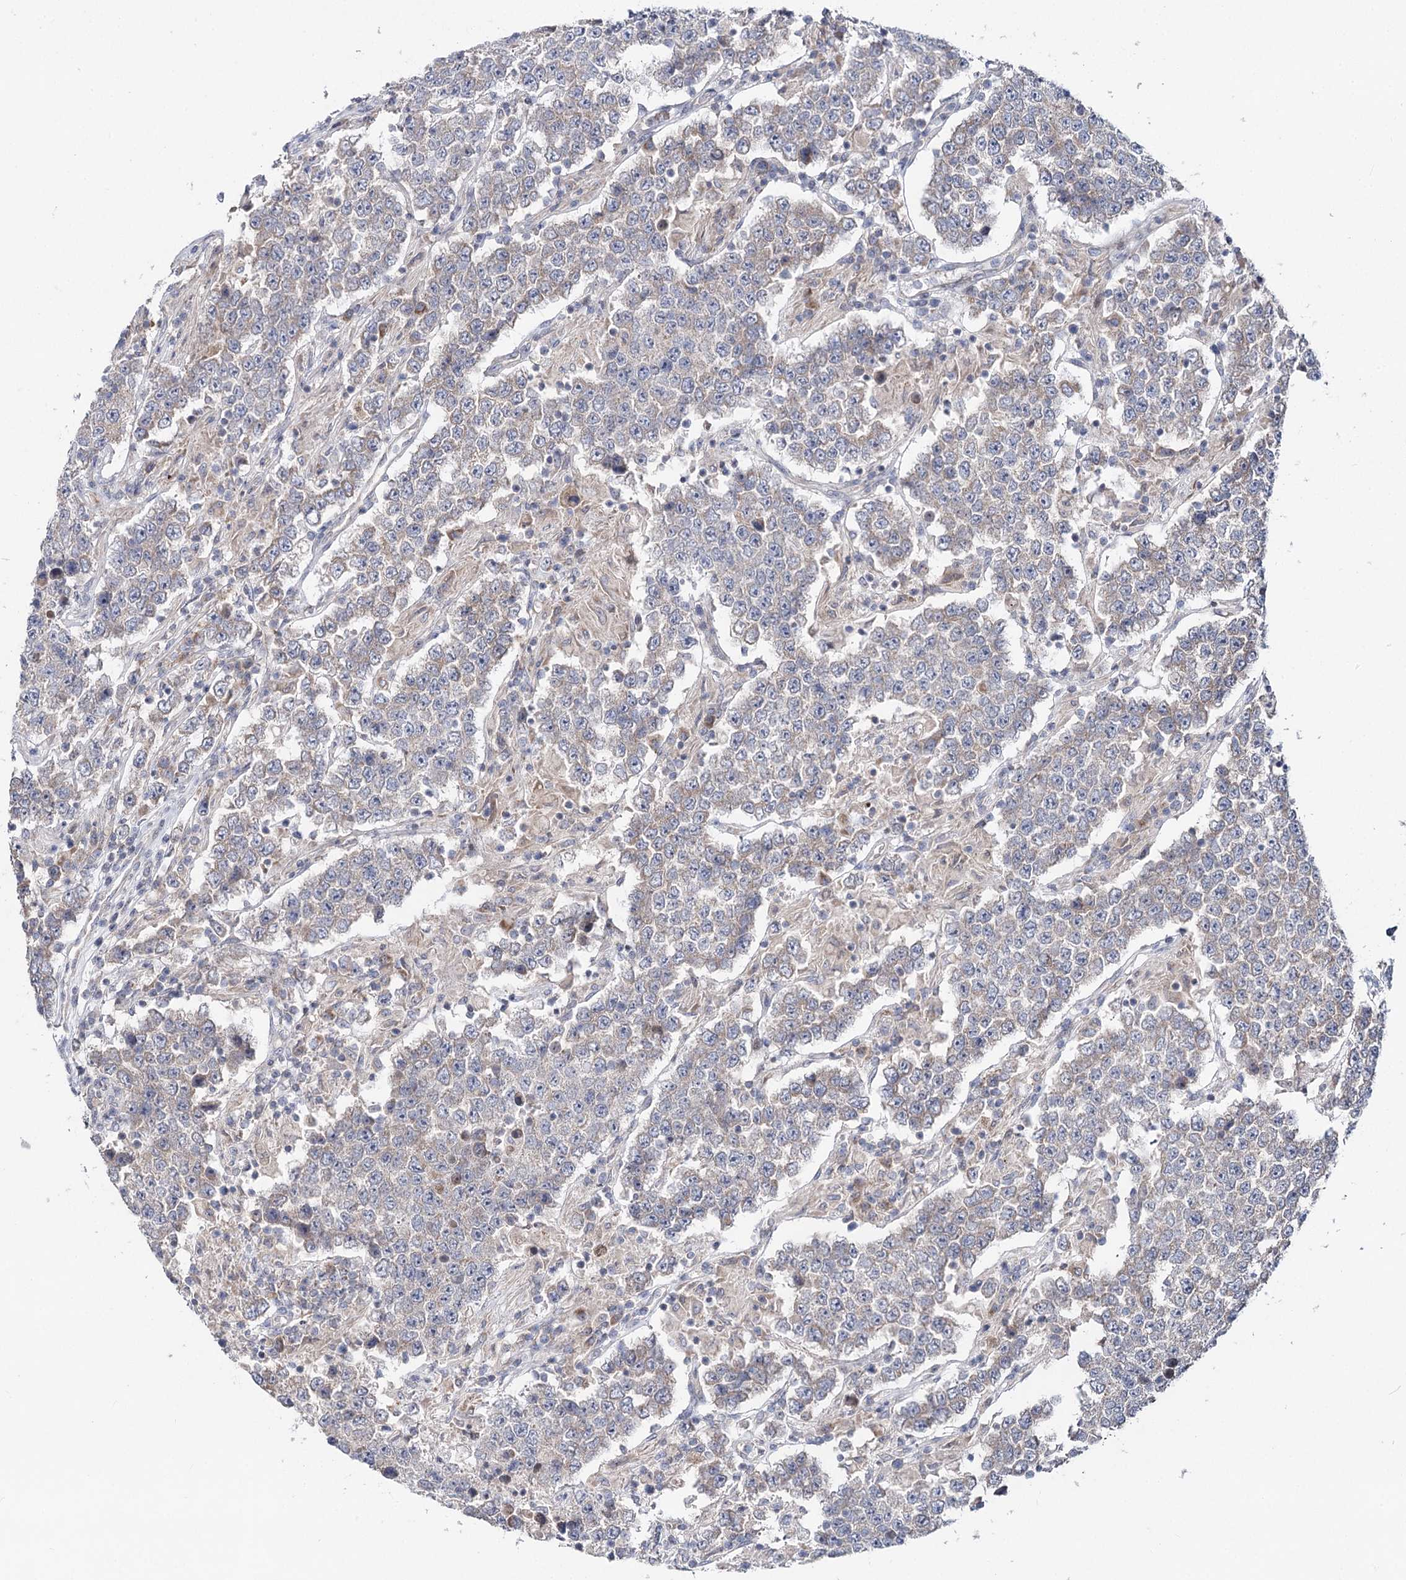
{"staining": {"intensity": "weak", "quantity": "<25%", "location": "cytoplasmic/membranous"}, "tissue": "testis cancer", "cell_type": "Tumor cells", "image_type": "cancer", "snomed": [{"axis": "morphology", "description": "Normal tissue, NOS"}, {"axis": "morphology", "description": "Urothelial carcinoma, High grade"}, {"axis": "morphology", "description": "Seminoma, NOS"}, {"axis": "morphology", "description": "Carcinoma, Embryonal, NOS"}, {"axis": "topography", "description": "Urinary bladder"}, {"axis": "topography", "description": "Testis"}], "caption": "High magnification brightfield microscopy of testis urothelial carcinoma (high-grade) stained with DAB (brown) and counterstained with hematoxylin (blue): tumor cells show no significant expression.", "gene": "PTGR1", "patient": {"sex": "male", "age": 41}}